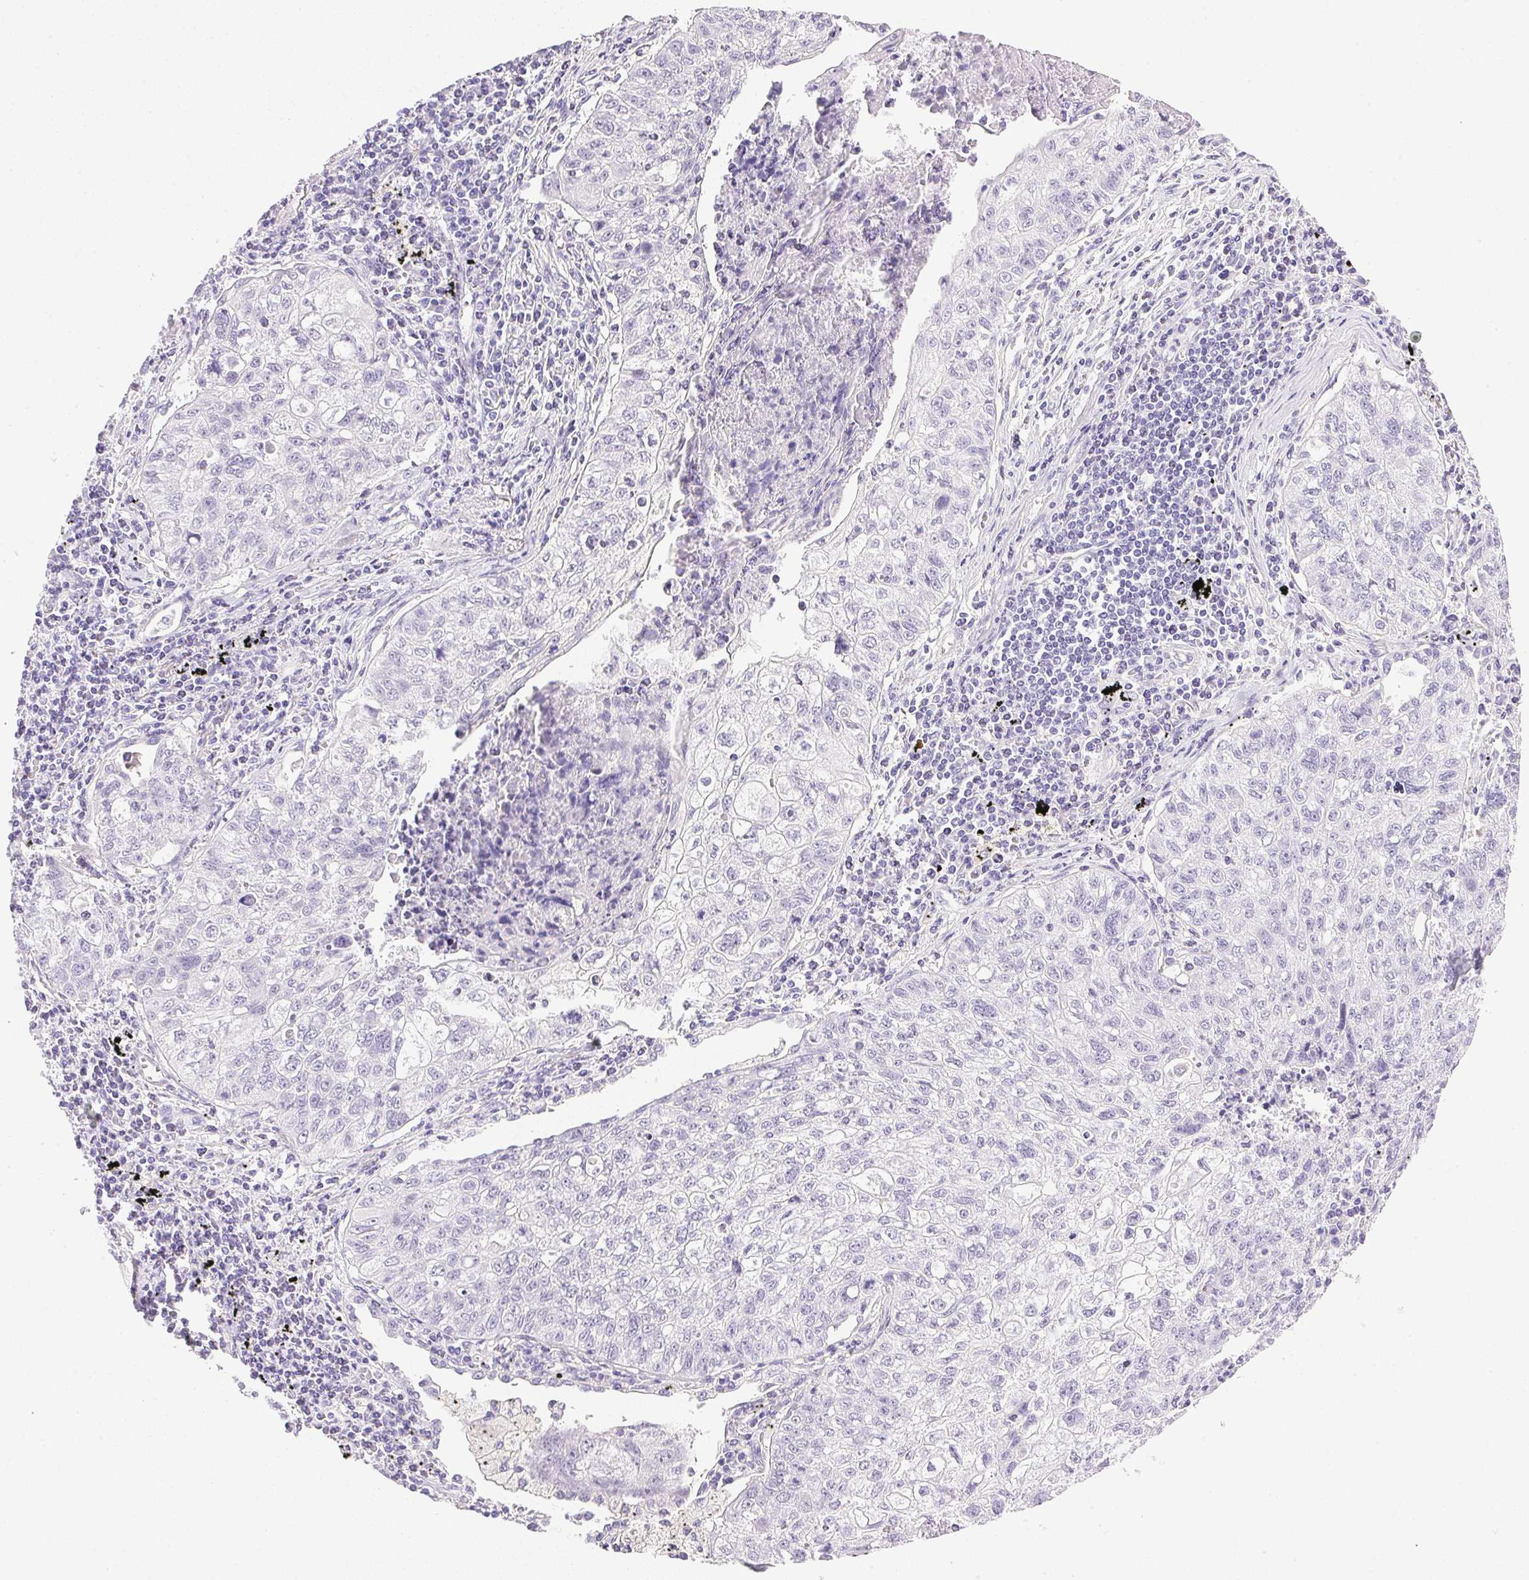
{"staining": {"intensity": "negative", "quantity": "none", "location": "none"}, "tissue": "lung cancer", "cell_type": "Tumor cells", "image_type": "cancer", "snomed": [{"axis": "morphology", "description": "Normal morphology"}, {"axis": "morphology", "description": "Aneuploidy"}, {"axis": "morphology", "description": "Squamous cell carcinoma, NOS"}, {"axis": "topography", "description": "Lymph node"}, {"axis": "topography", "description": "Lung"}], "caption": "Photomicrograph shows no significant protein positivity in tumor cells of lung squamous cell carcinoma.", "gene": "ATP6V0A4", "patient": {"sex": "female", "age": 76}}